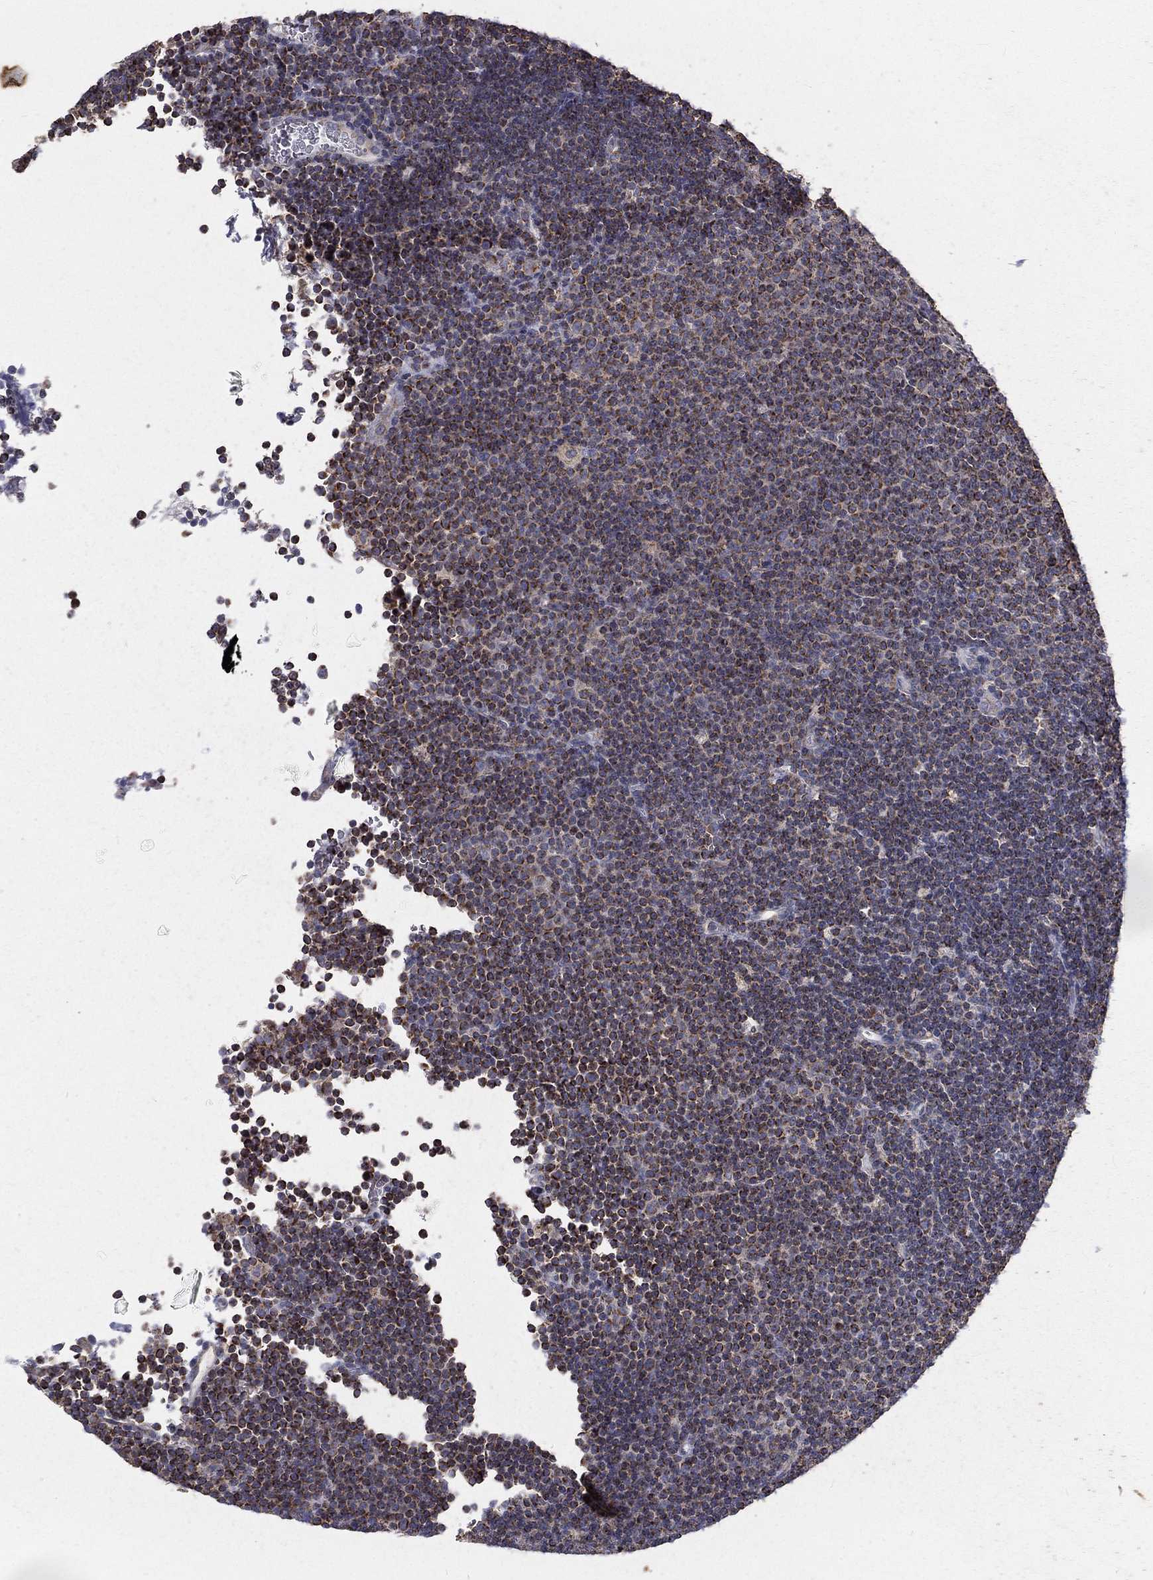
{"staining": {"intensity": "moderate", "quantity": "25%-75%", "location": "cytoplasmic/membranous"}, "tissue": "lymphoma", "cell_type": "Tumor cells", "image_type": "cancer", "snomed": [{"axis": "morphology", "description": "Malignant lymphoma, non-Hodgkin's type, Low grade"}, {"axis": "topography", "description": "Brain"}], "caption": "Moderate cytoplasmic/membranous expression is identified in approximately 25%-75% of tumor cells in lymphoma. (Stains: DAB in brown, nuclei in blue, Microscopy: brightfield microscopy at high magnification).", "gene": "HADH", "patient": {"sex": "female", "age": 66}}